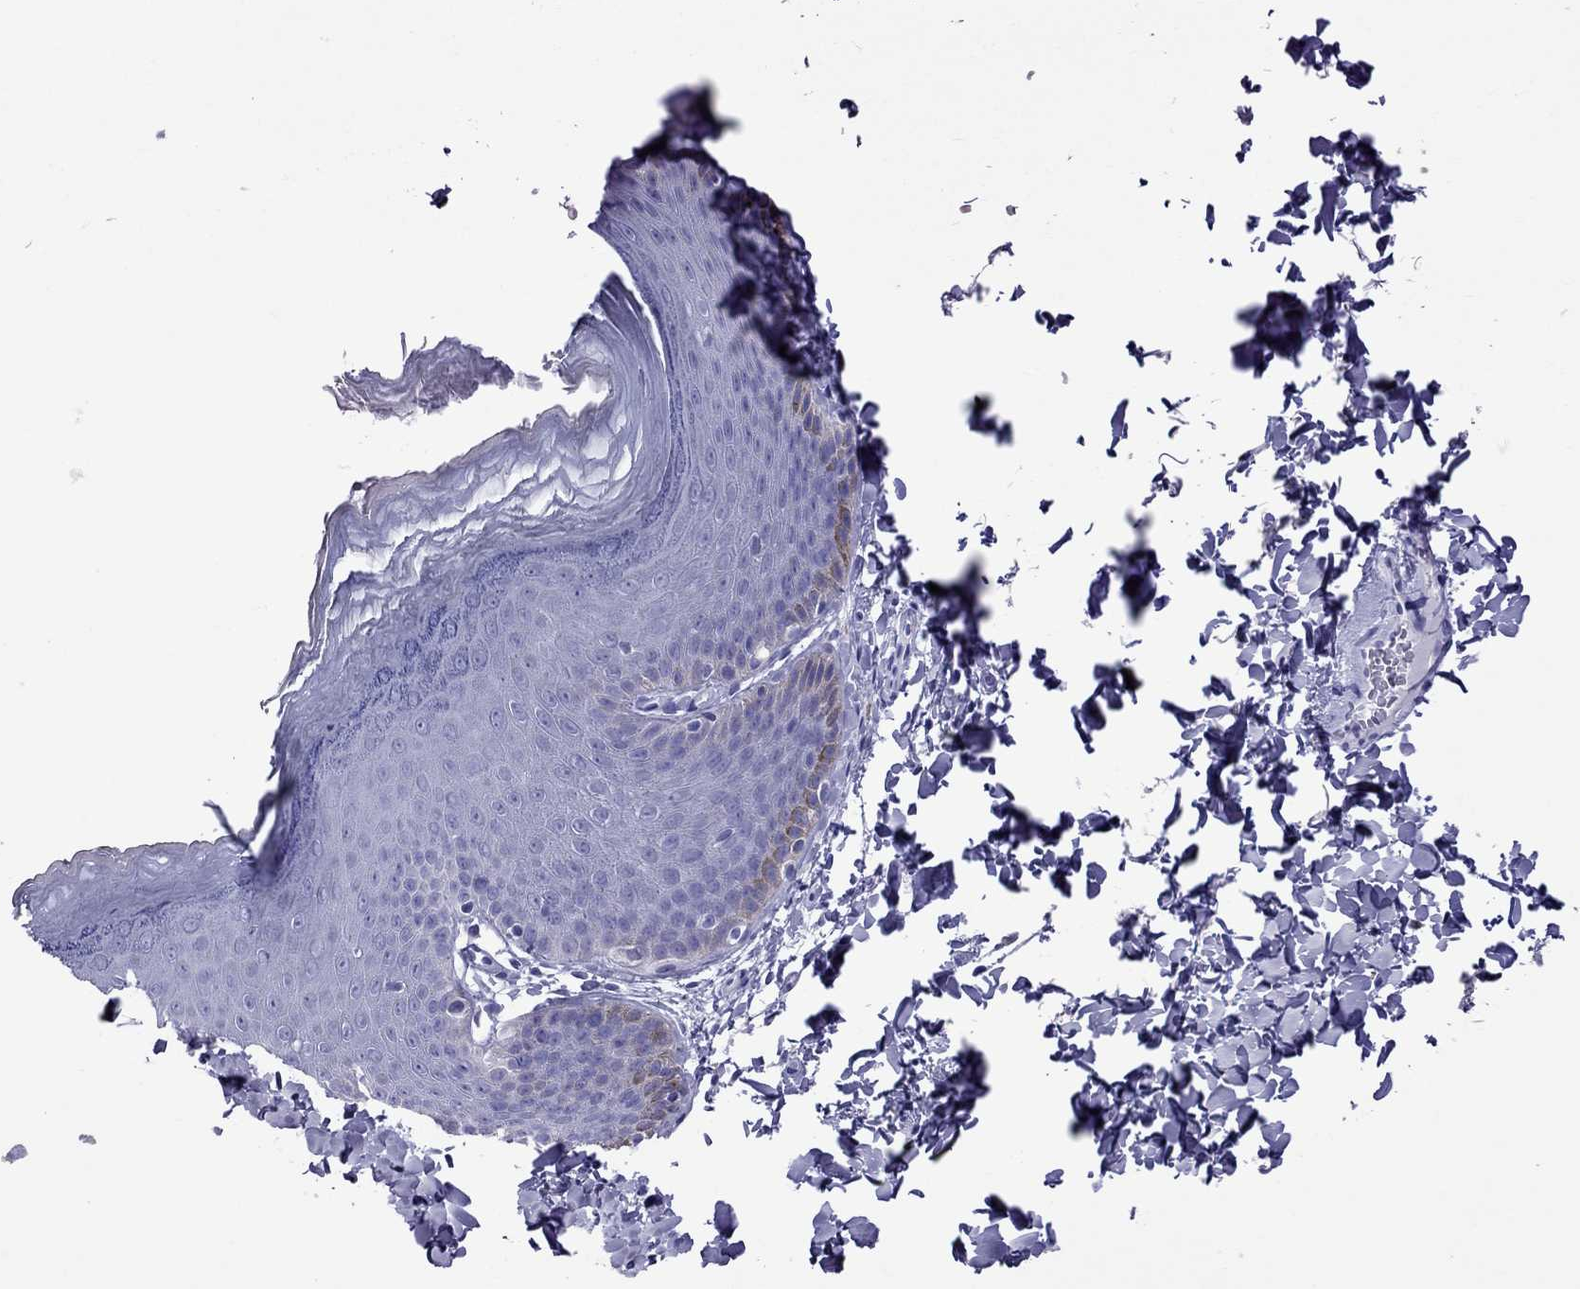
{"staining": {"intensity": "negative", "quantity": "none", "location": "none"}, "tissue": "skin", "cell_type": "Epidermal cells", "image_type": "normal", "snomed": [{"axis": "morphology", "description": "Normal tissue, NOS"}, {"axis": "topography", "description": "Anal"}], "caption": "Immunohistochemistry micrograph of normal human skin stained for a protein (brown), which reveals no staining in epidermal cells.", "gene": "TTLL13", "patient": {"sex": "male", "age": 53}}